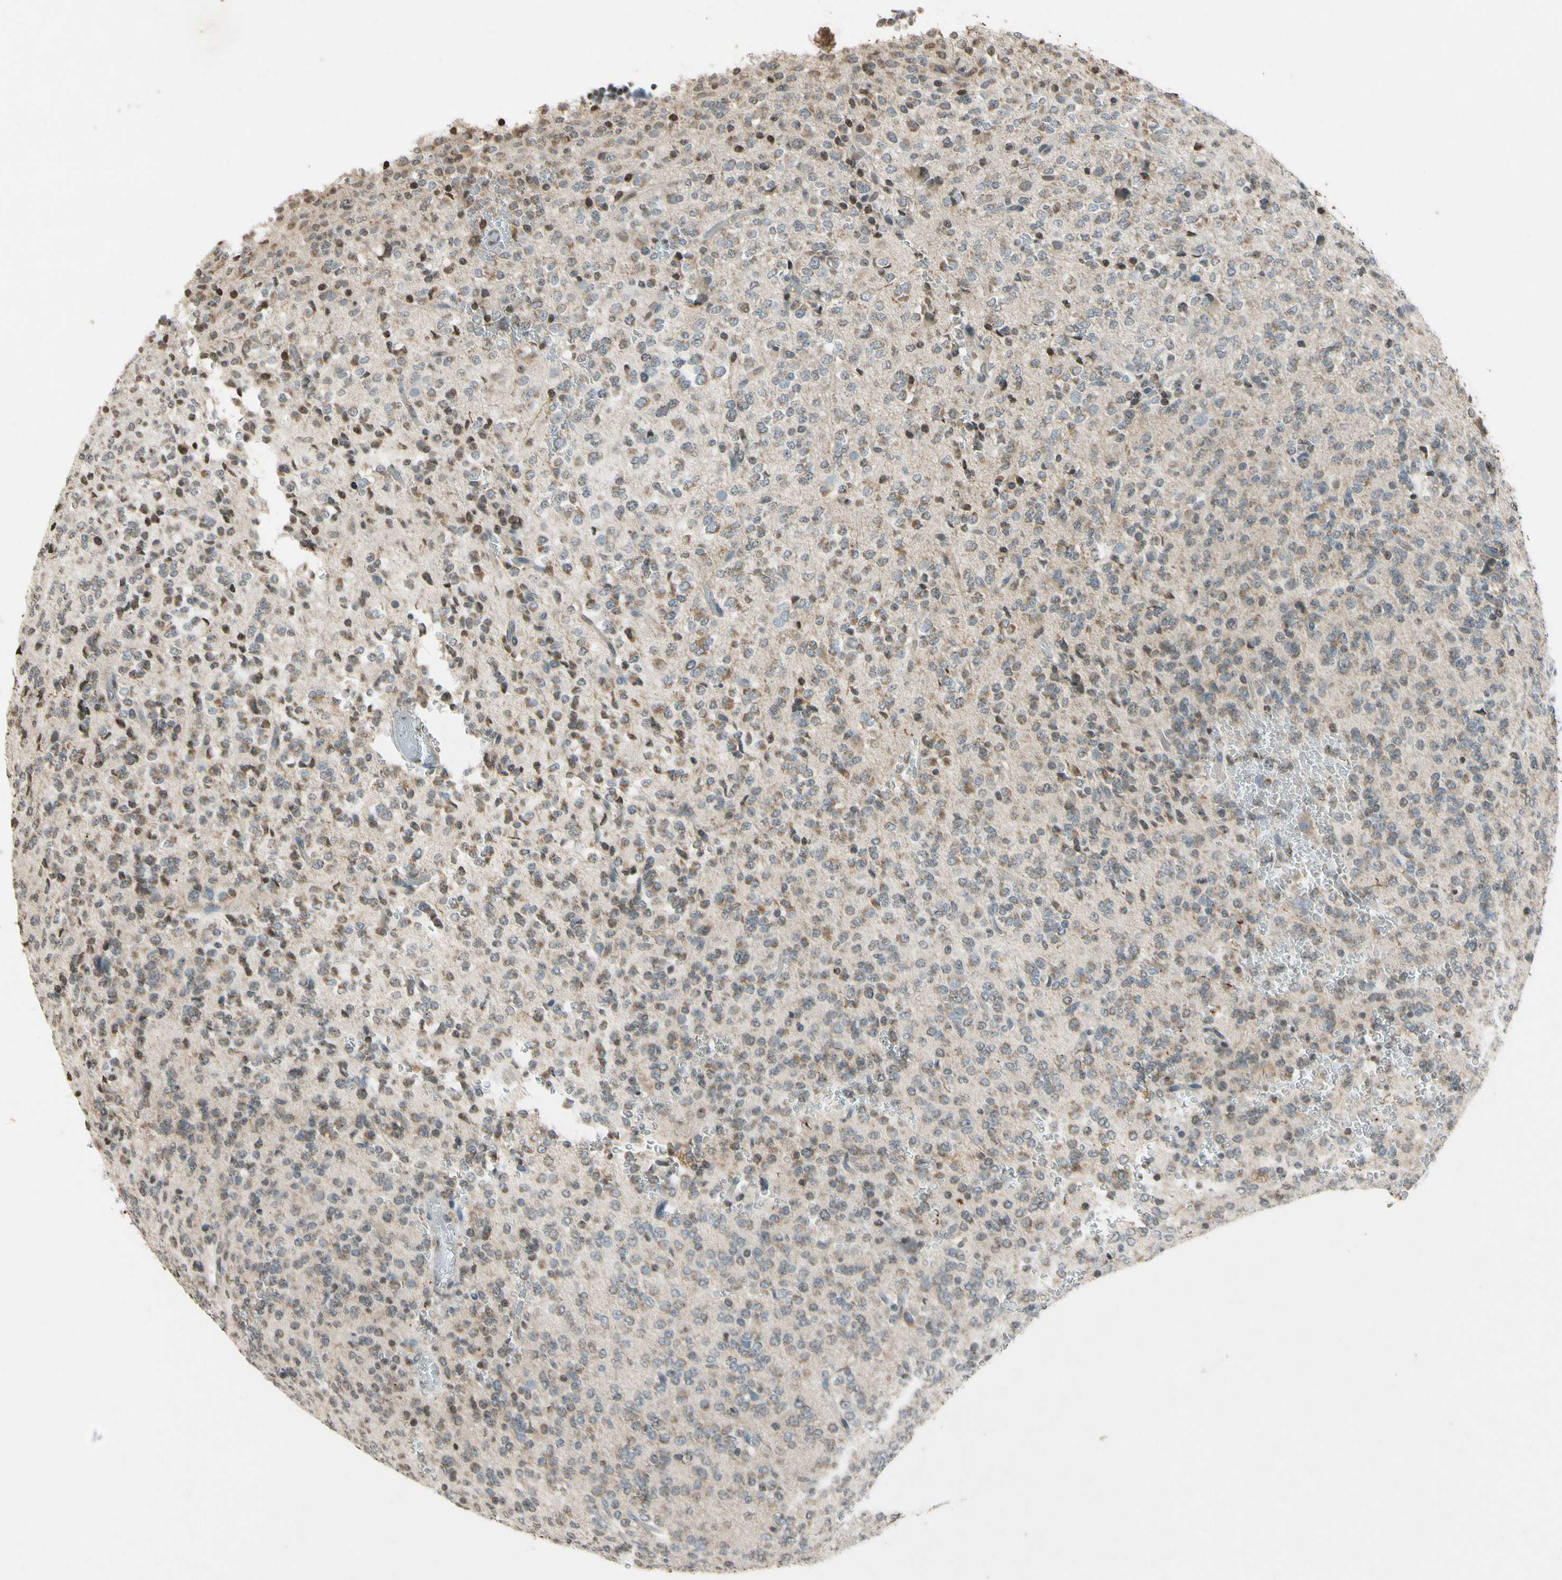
{"staining": {"intensity": "weak", "quantity": ">75%", "location": "cytoplasmic/membranous"}, "tissue": "glioma", "cell_type": "Tumor cells", "image_type": "cancer", "snomed": [{"axis": "morphology", "description": "Glioma, malignant, Low grade"}, {"axis": "topography", "description": "Brain"}], "caption": "Protein staining by immunohistochemistry (IHC) reveals weak cytoplasmic/membranous expression in approximately >75% of tumor cells in malignant glioma (low-grade). (Brightfield microscopy of DAB IHC at high magnification).", "gene": "CLDN11", "patient": {"sex": "male", "age": 38}}